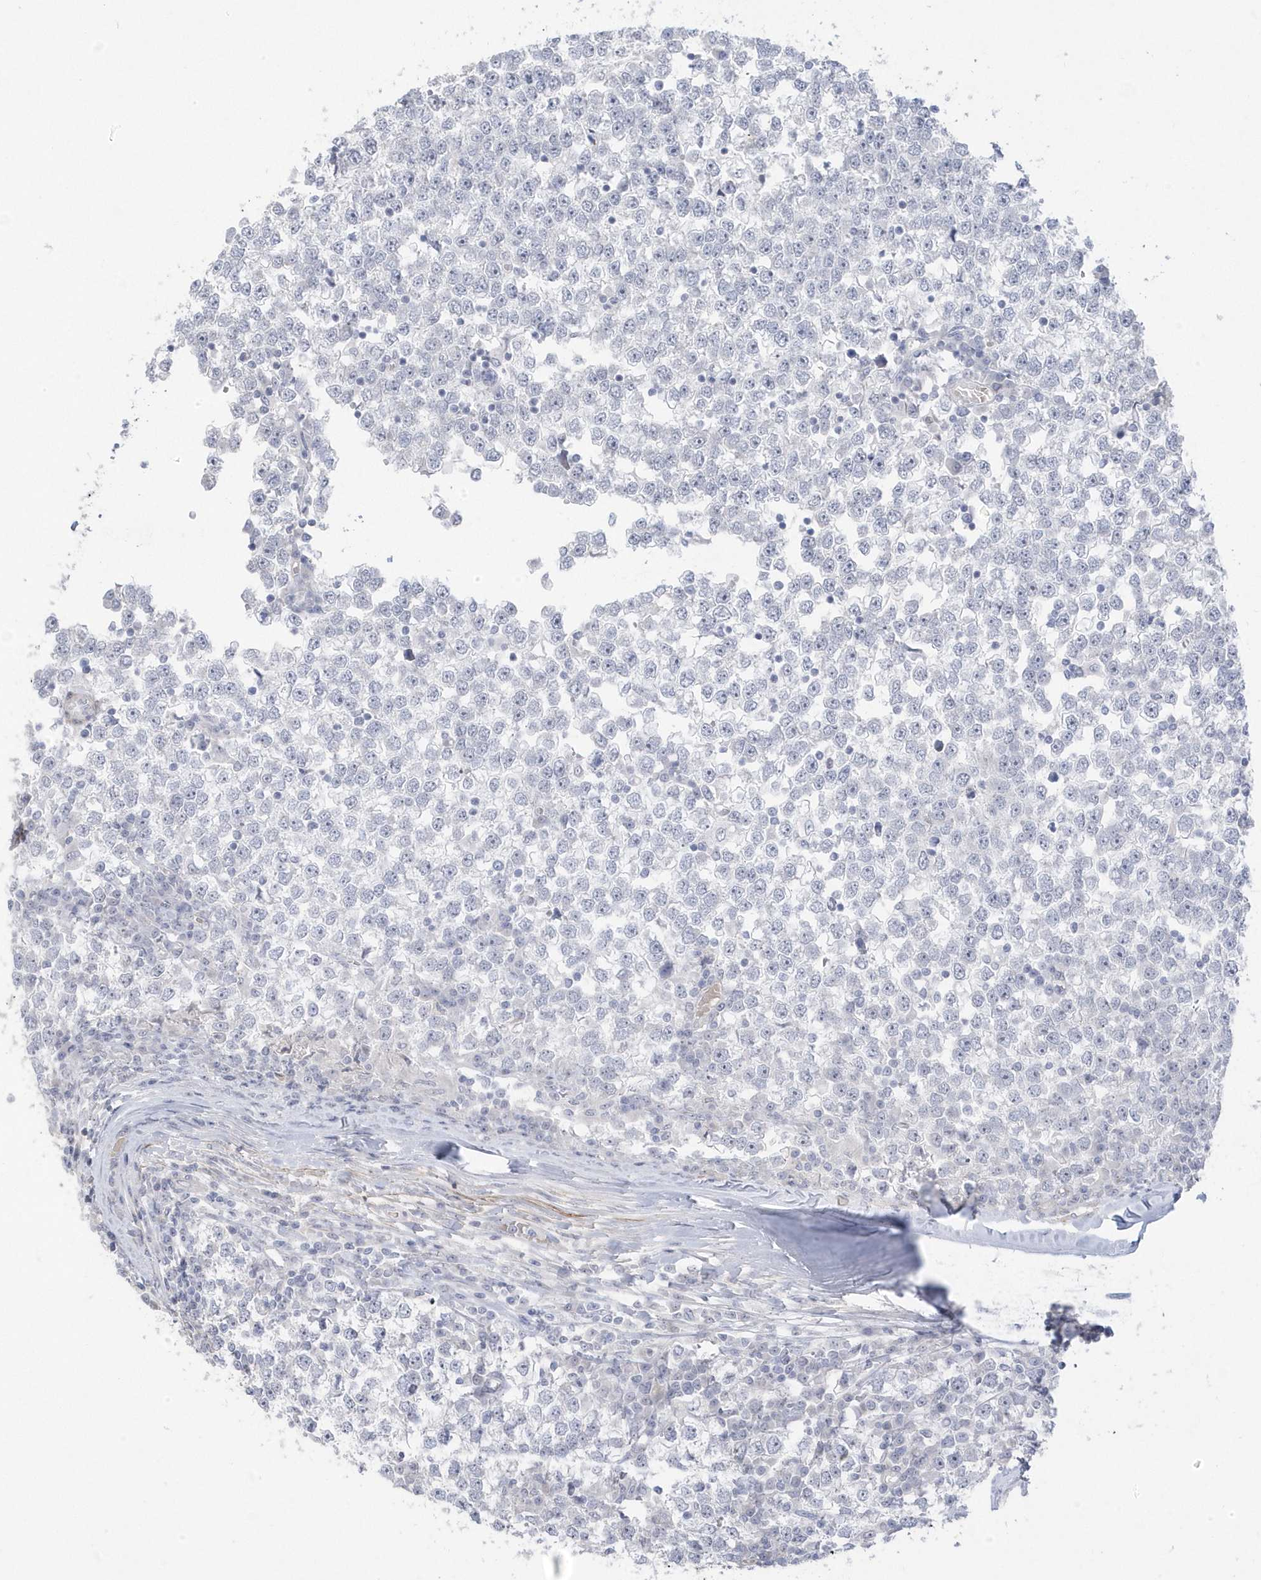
{"staining": {"intensity": "negative", "quantity": "none", "location": "none"}, "tissue": "testis cancer", "cell_type": "Tumor cells", "image_type": "cancer", "snomed": [{"axis": "morphology", "description": "Seminoma, NOS"}, {"axis": "topography", "description": "Testis"}], "caption": "High power microscopy photomicrograph of an IHC histopathology image of seminoma (testis), revealing no significant staining in tumor cells.", "gene": "GTPBP6", "patient": {"sex": "male", "age": 65}}